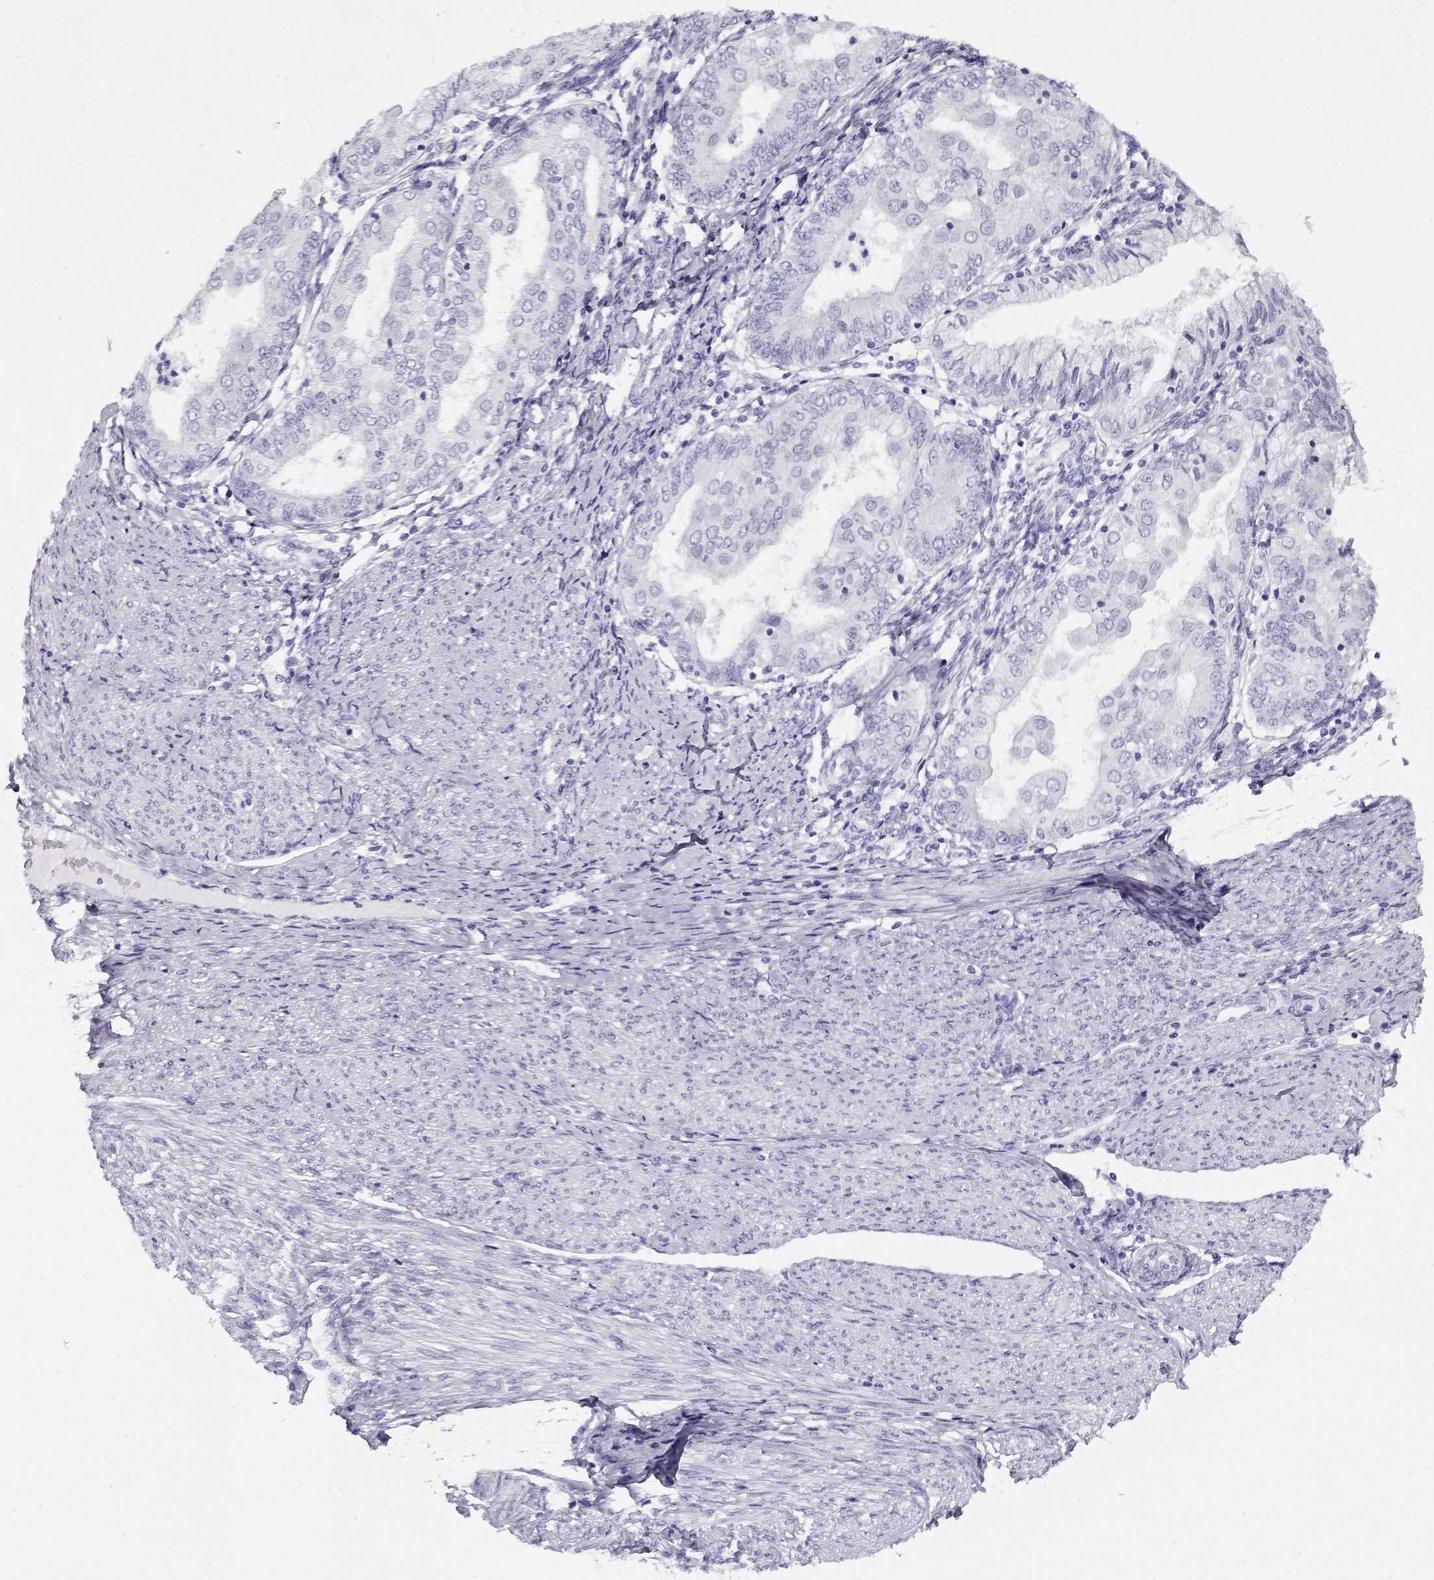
{"staining": {"intensity": "negative", "quantity": "none", "location": "none"}, "tissue": "endometrial cancer", "cell_type": "Tumor cells", "image_type": "cancer", "snomed": [{"axis": "morphology", "description": "Adenocarcinoma, NOS"}, {"axis": "topography", "description": "Endometrium"}], "caption": "A high-resolution histopathology image shows immunohistochemistry (IHC) staining of adenocarcinoma (endometrial), which shows no significant staining in tumor cells.", "gene": "CABS1", "patient": {"sex": "female", "age": 68}}